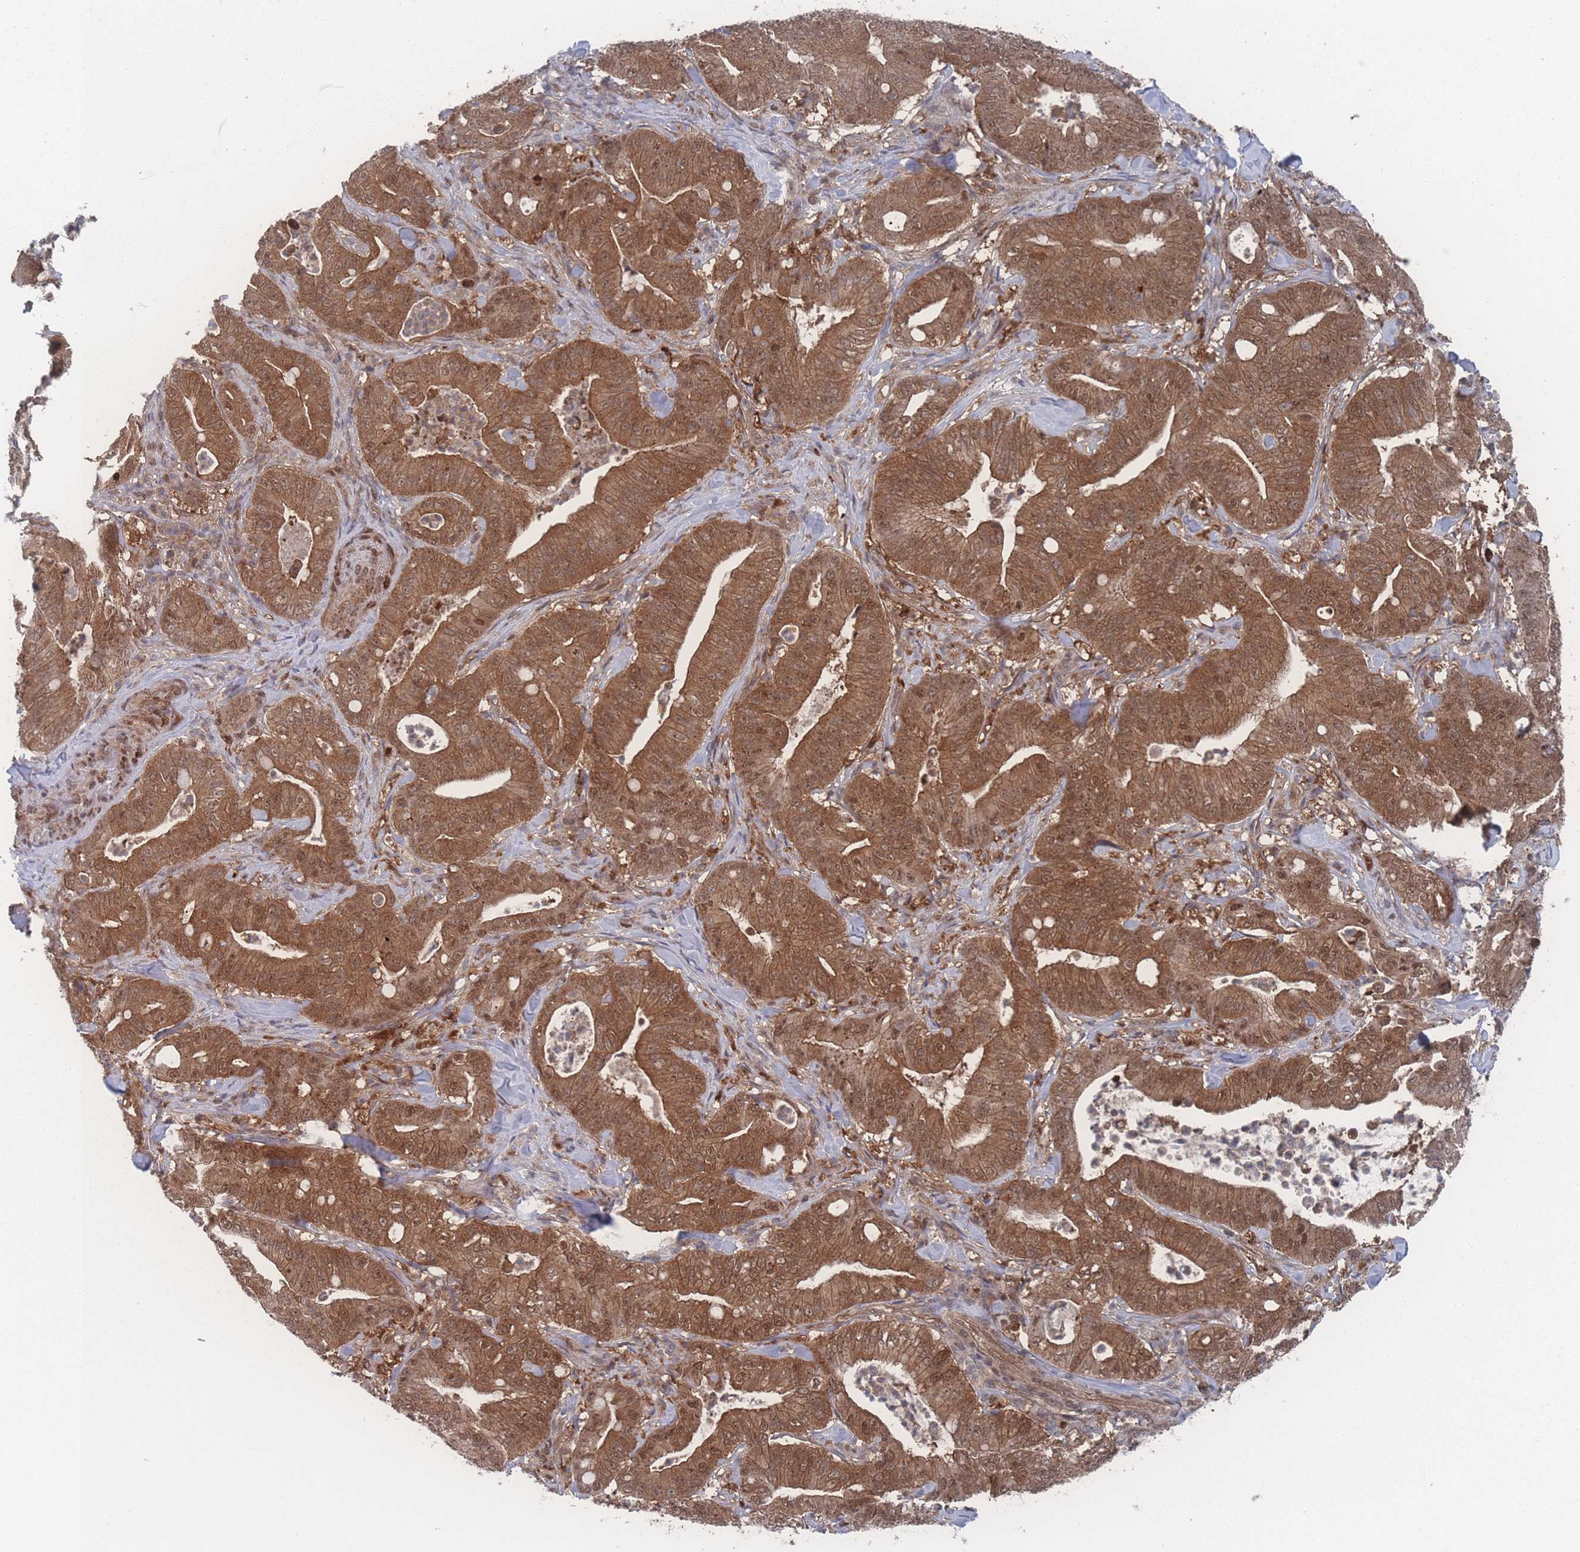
{"staining": {"intensity": "moderate", "quantity": ">75%", "location": "cytoplasmic/membranous,nuclear"}, "tissue": "pancreatic cancer", "cell_type": "Tumor cells", "image_type": "cancer", "snomed": [{"axis": "morphology", "description": "Adenocarcinoma, NOS"}, {"axis": "topography", "description": "Pancreas"}], "caption": "Pancreatic cancer (adenocarcinoma) stained with immunohistochemistry (IHC) displays moderate cytoplasmic/membranous and nuclear staining in approximately >75% of tumor cells. (IHC, brightfield microscopy, high magnification).", "gene": "PSMA1", "patient": {"sex": "male", "age": 71}}